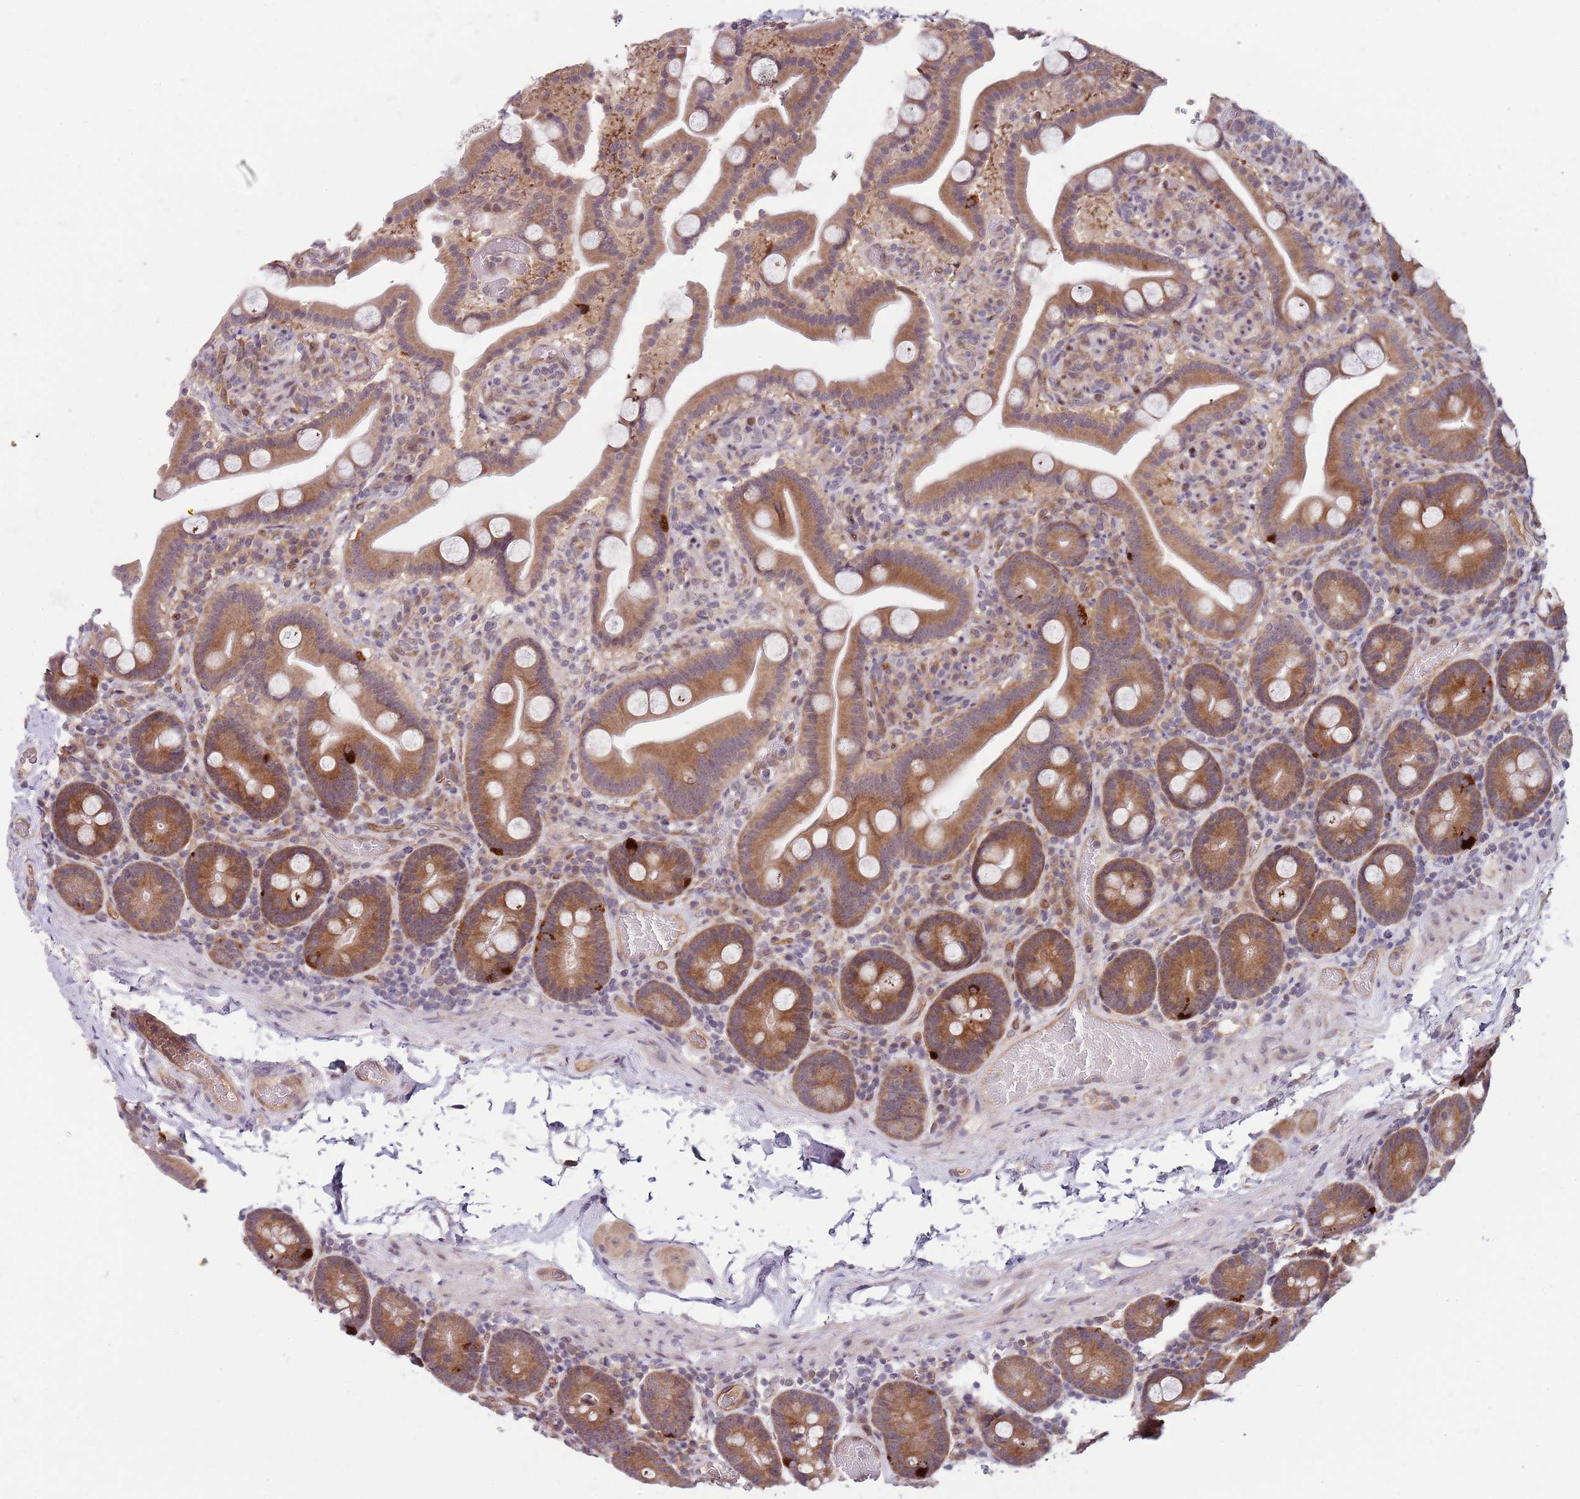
{"staining": {"intensity": "moderate", "quantity": ">75%", "location": "cytoplasmic/membranous"}, "tissue": "duodenum", "cell_type": "Glandular cells", "image_type": "normal", "snomed": [{"axis": "morphology", "description": "Normal tissue, NOS"}, {"axis": "topography", "description": "Duodenum"}], "caption": "Immunohistochemistry micrograph of unremarkable human duodenum stained for a protein (brown), which demonstrates medium levels of moderate cytoplasmic/membranous staining in about >75% of glandular cells.", "gene": "FBXL22", "patient": {"sex": "male", "age": 55}}